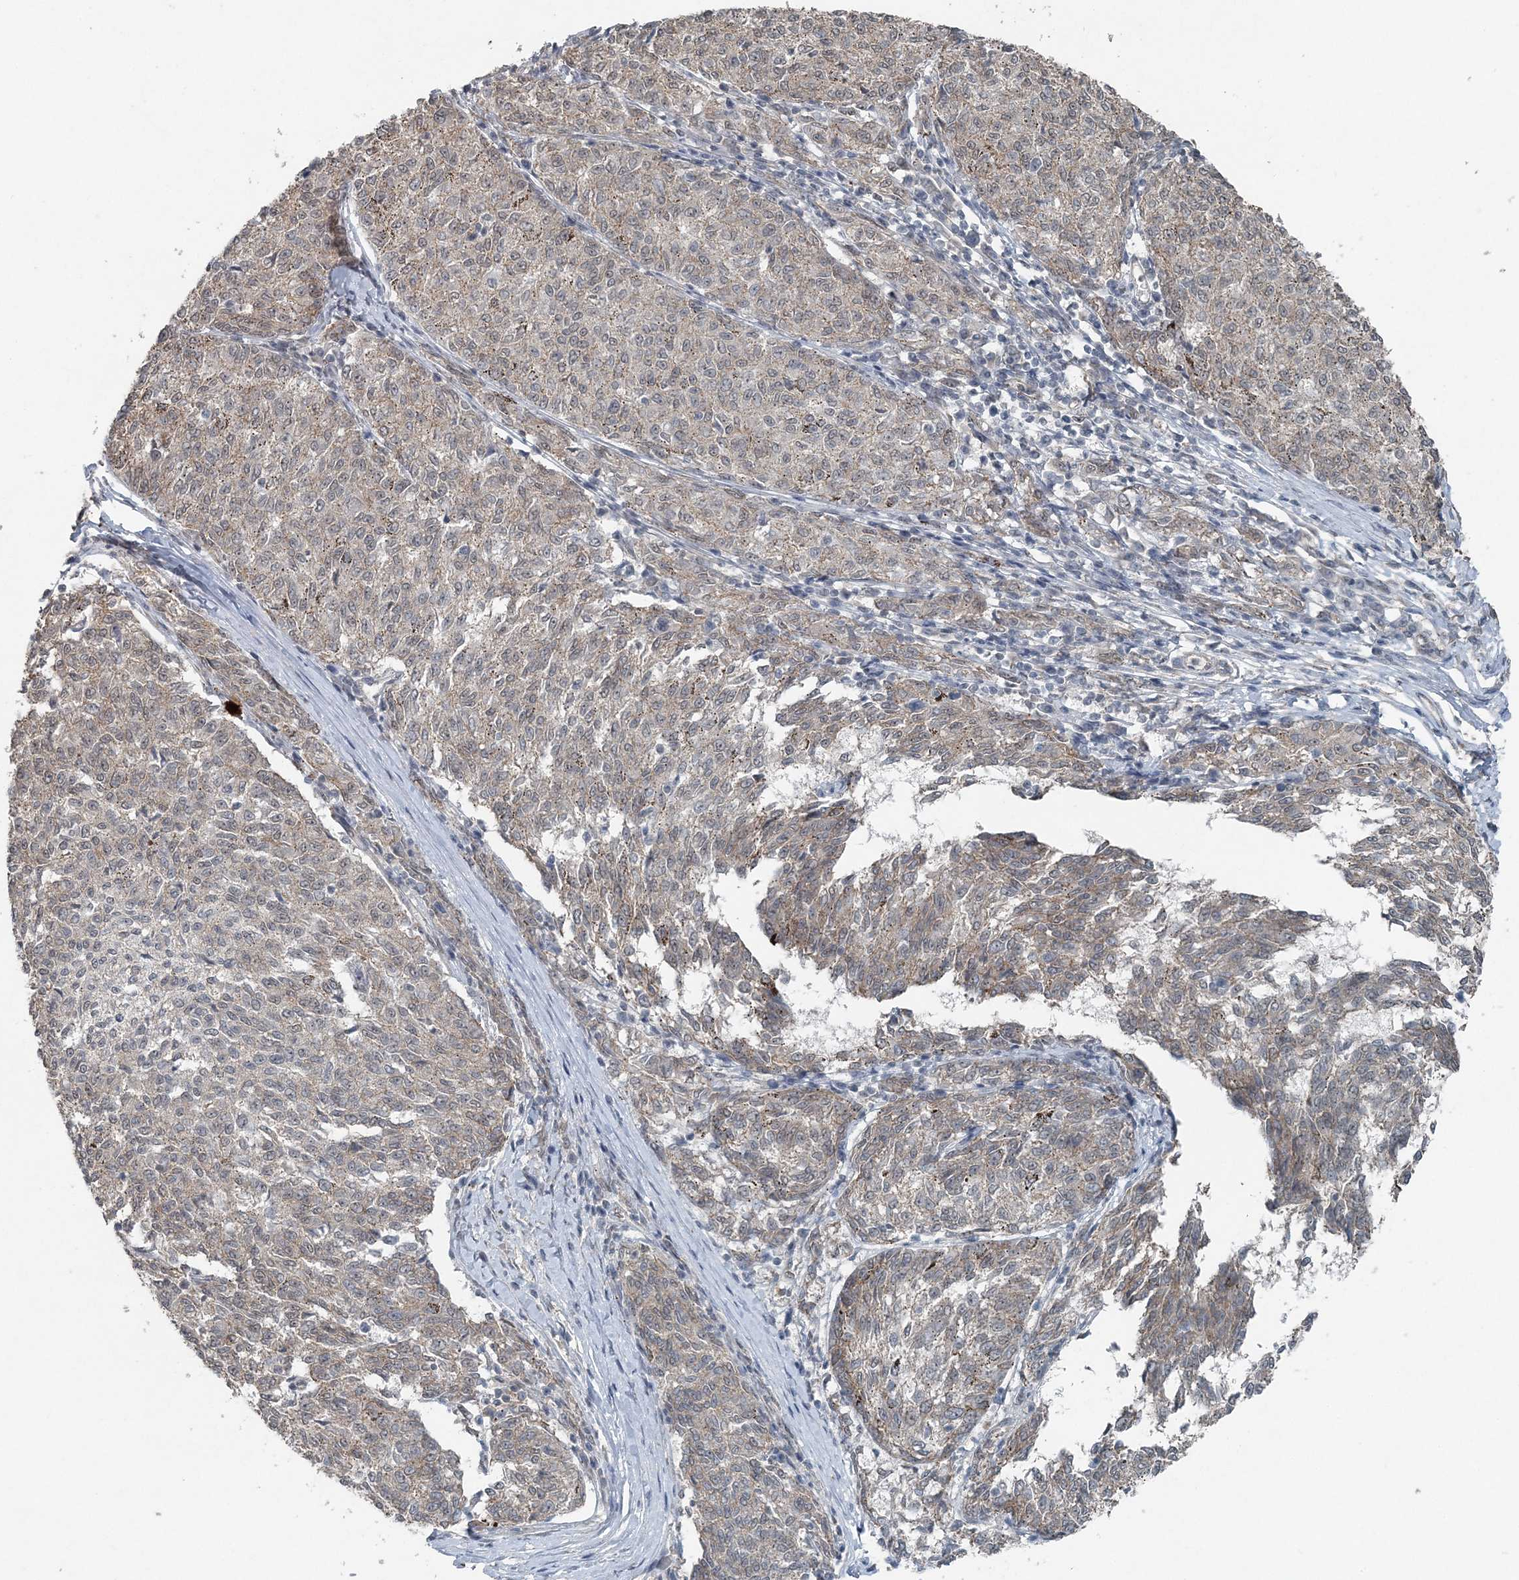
{"staining": {"intensity": "negative", "quantity": "none", "location": "none"}, "tissue": "melanoma", "cell_type": "Tumor cells", "image_type": "cancer", "snomed": [{"axis": "morphology", "description": "Malignant melanoma, NOS"}, {"axis": "topography", "description": "Skin"}], "caption": "Human malignant melanoma stained for a protein using immunohistochemistry (IHC) reveals no expression in tumor cells.", "gene": "VSIG2", "patient": {"sex": "female", "age": 72}}